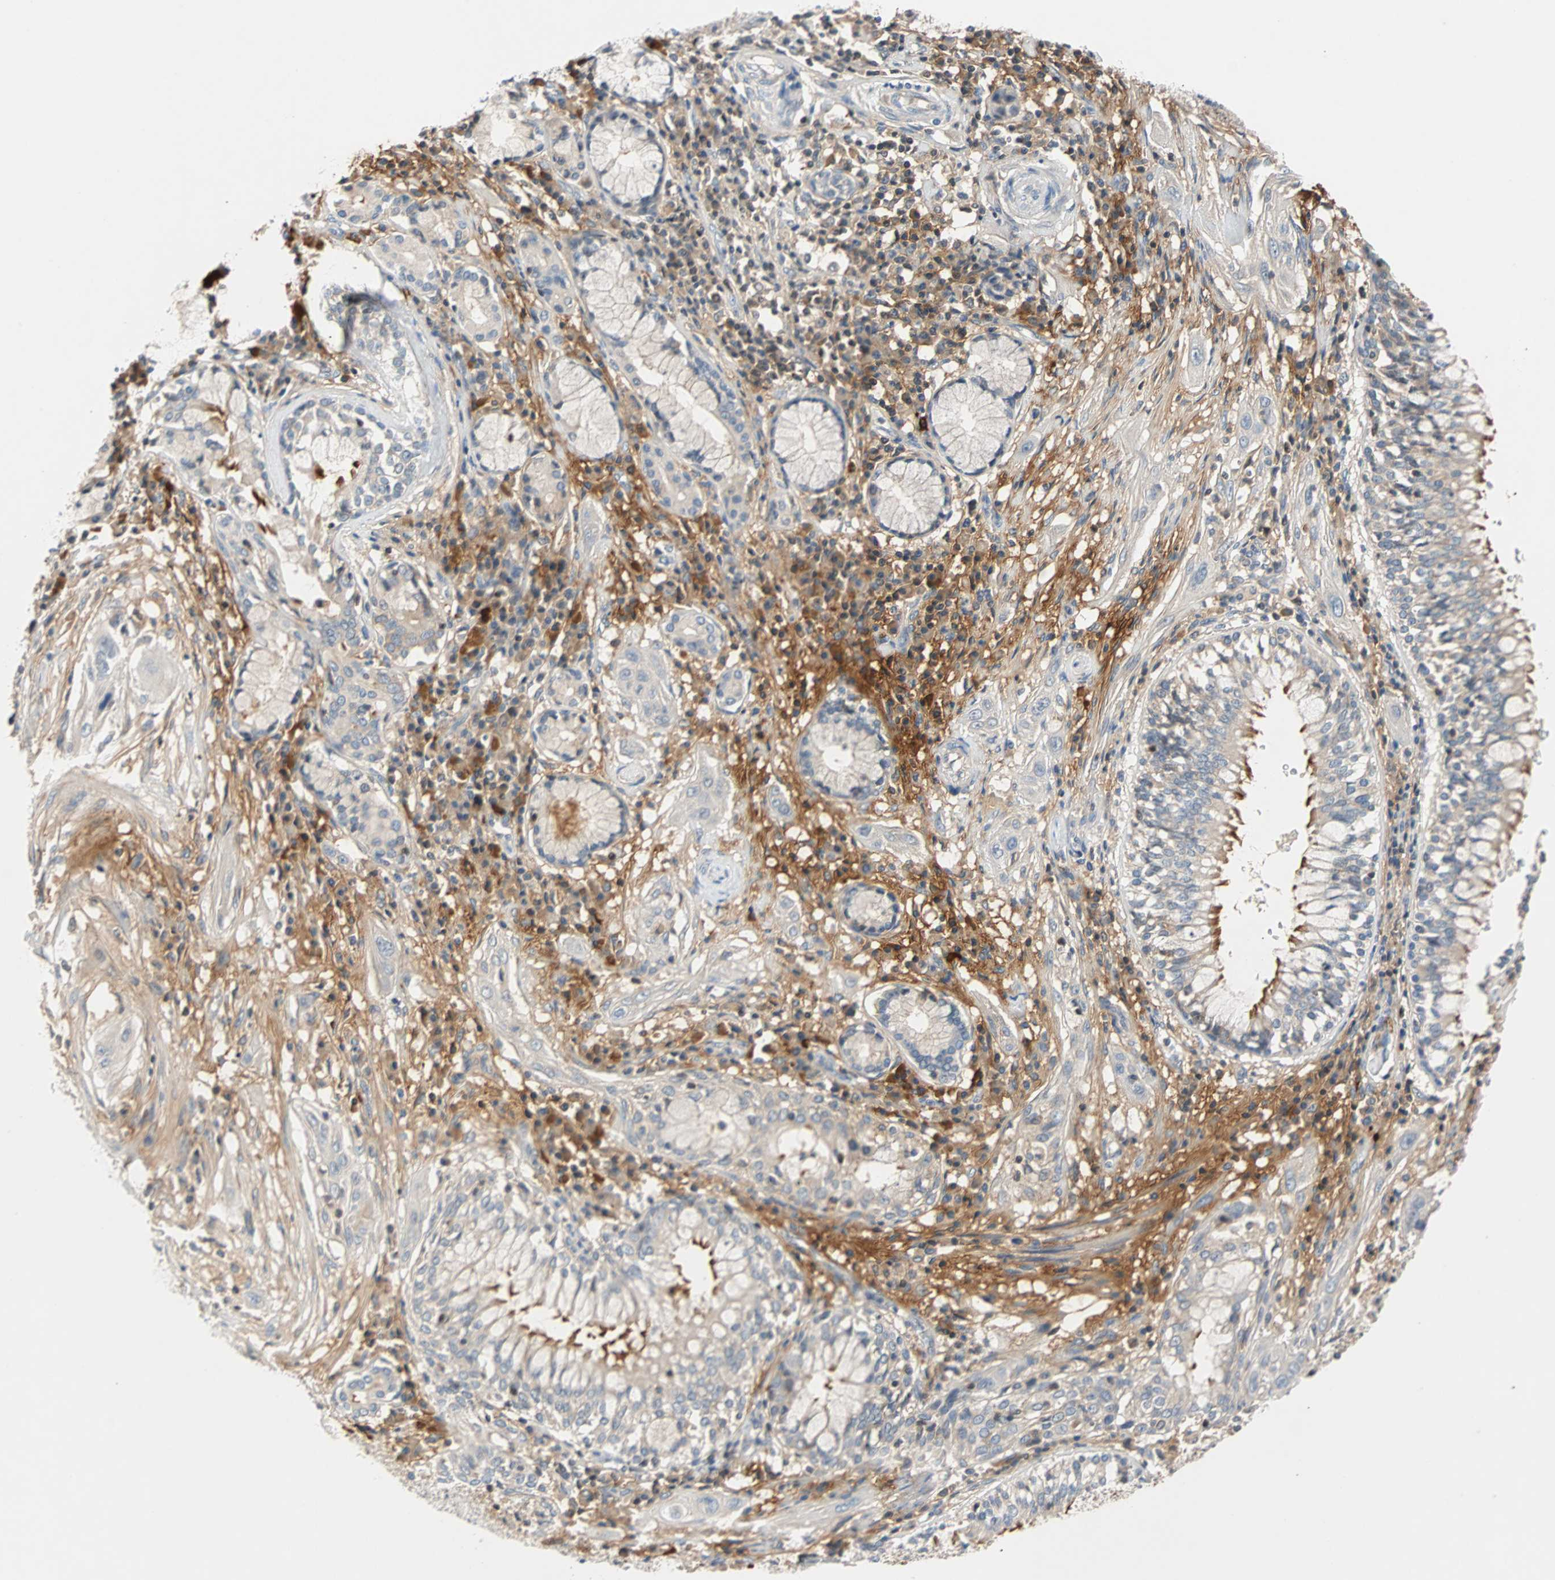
{"staining": {"intensity": "negative", "quantity": "none", "location": "none"}, "tissue": "lung cancer", "cell_type": "Tumor cells", "image_type": "cancer", "snomed": [{"axis": "morphology", "description": "Squamous cell carcinoma, NOS"}, {"axis": "topography", "description": "Lung"}], "caption": "This is an immunohistochemistry histopathology image of lung cancer (squamous cell carcinoma). There is no staining in tumor cells.", "gene": "MAP4K1", "patient": {"sex": "female", "age": 47}}